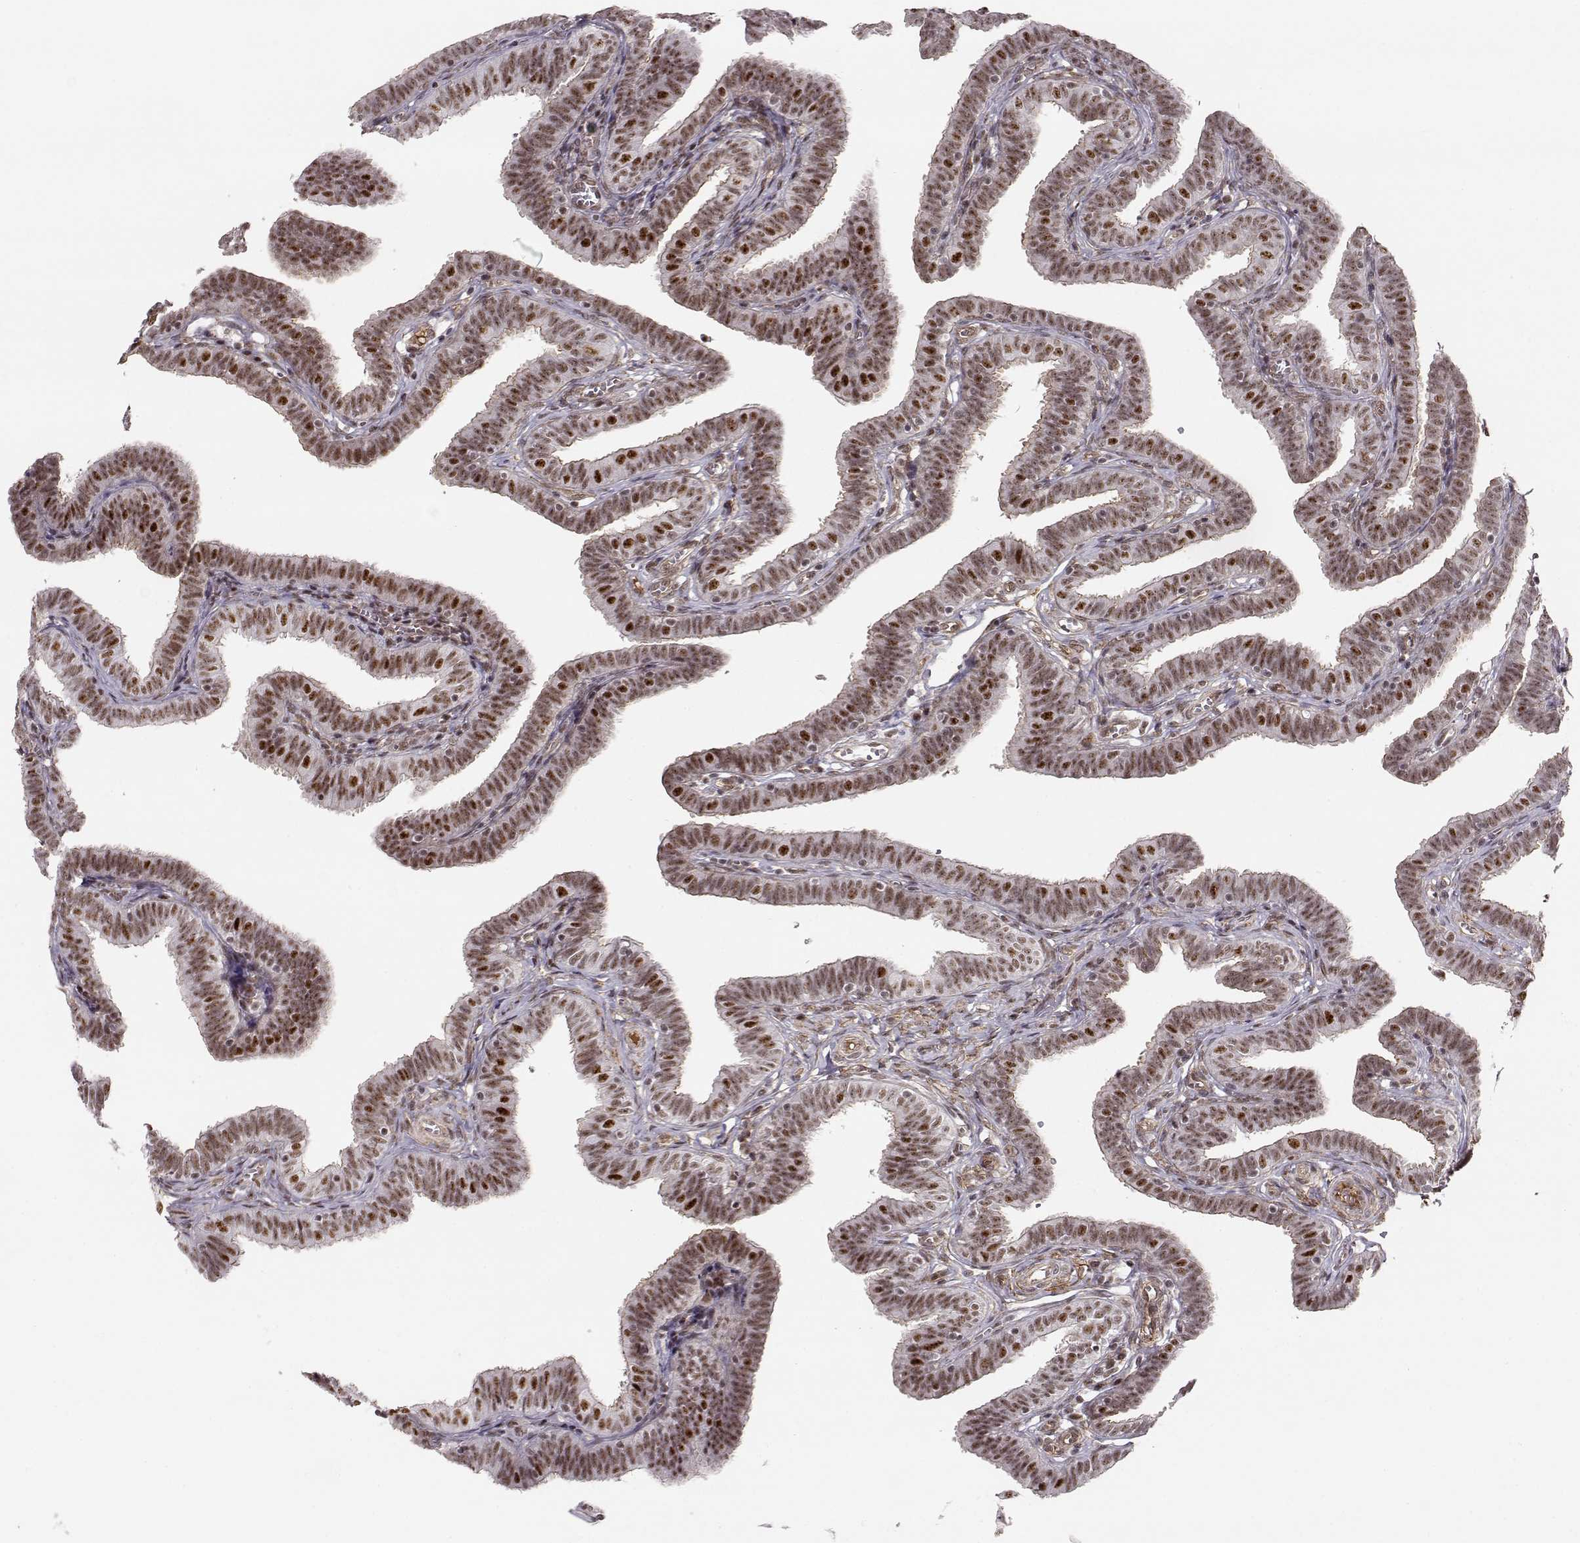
{"staining": {"intensity": "moderate", "quantity": ">75%", "location": "nuclear"}, "tissue": "fallopian tube", "cell_type": "Glandular cells", "image_type": "normal", "snomed": [{"axis": "morphology", "description": "Normal tissue, NOS"}, {"axis": "topography", "description": "Fallopian tube"}], "caption": "Approximately >75% of glandular cells in unremarkable fallopian tube show moderate nuclear protein staining as visualized by brown immunohistochemical staining.", "gene": "CIR1", "patient": {"sex": "female", "age": 25}}